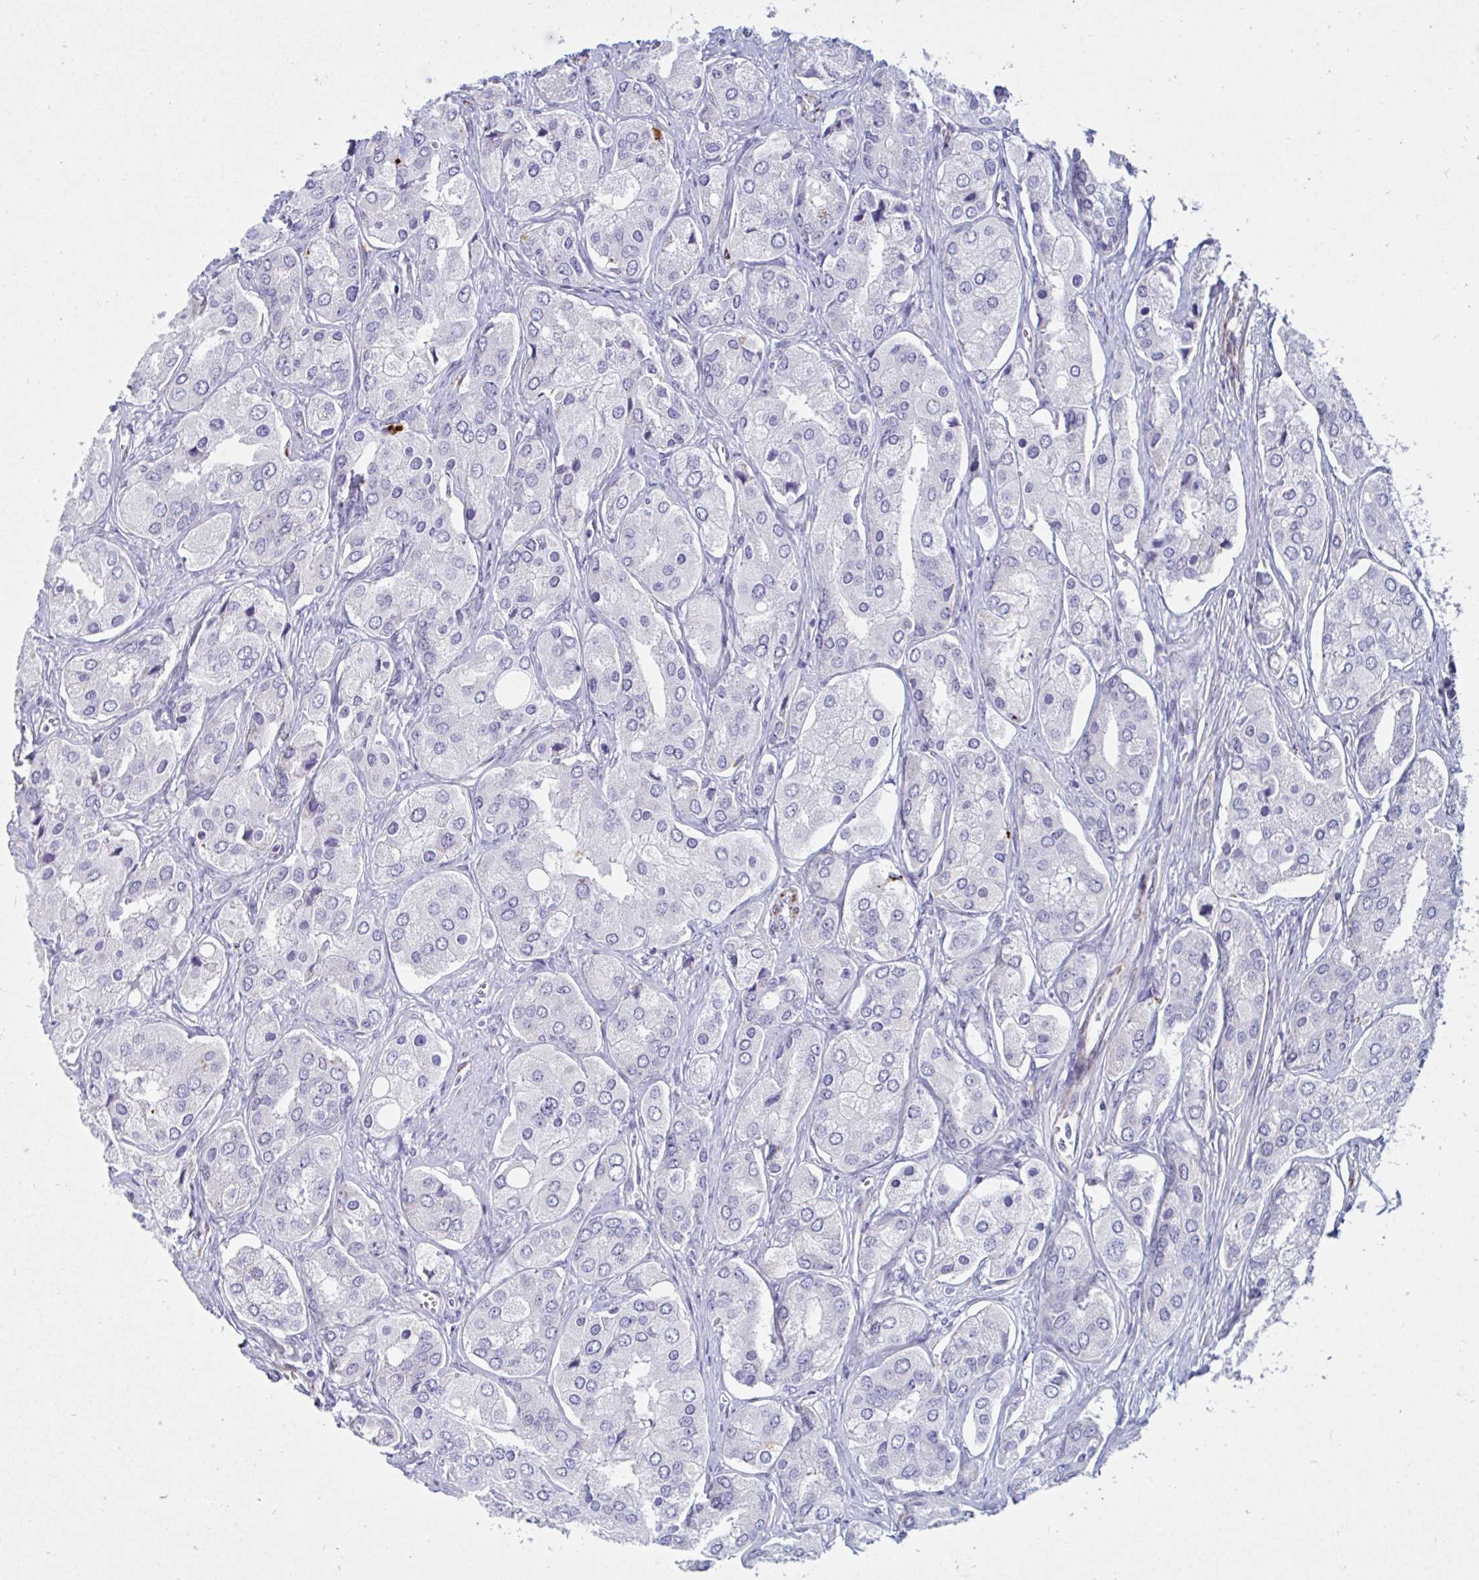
{"staining": {"intensity": "negative", "quantity": "none", "location": "none"}, "tissue": "prostate cancer", "cell_type": "Tumor cells", "image_type": "cancer", "snomed": [{"axis": "morphology", "description": "Adenocarcinoma, Low grade"}, {"axis": "topography", "description": "Prostate"}], "caption": "High power microscopy histopathology image of an IHC histopathology image of prostate low-grade adenocarcinoma, revealing no significant positivity in tumor cells.", "gene": "ANKRD62", "patient": {"sex": "male", "age": 69}}